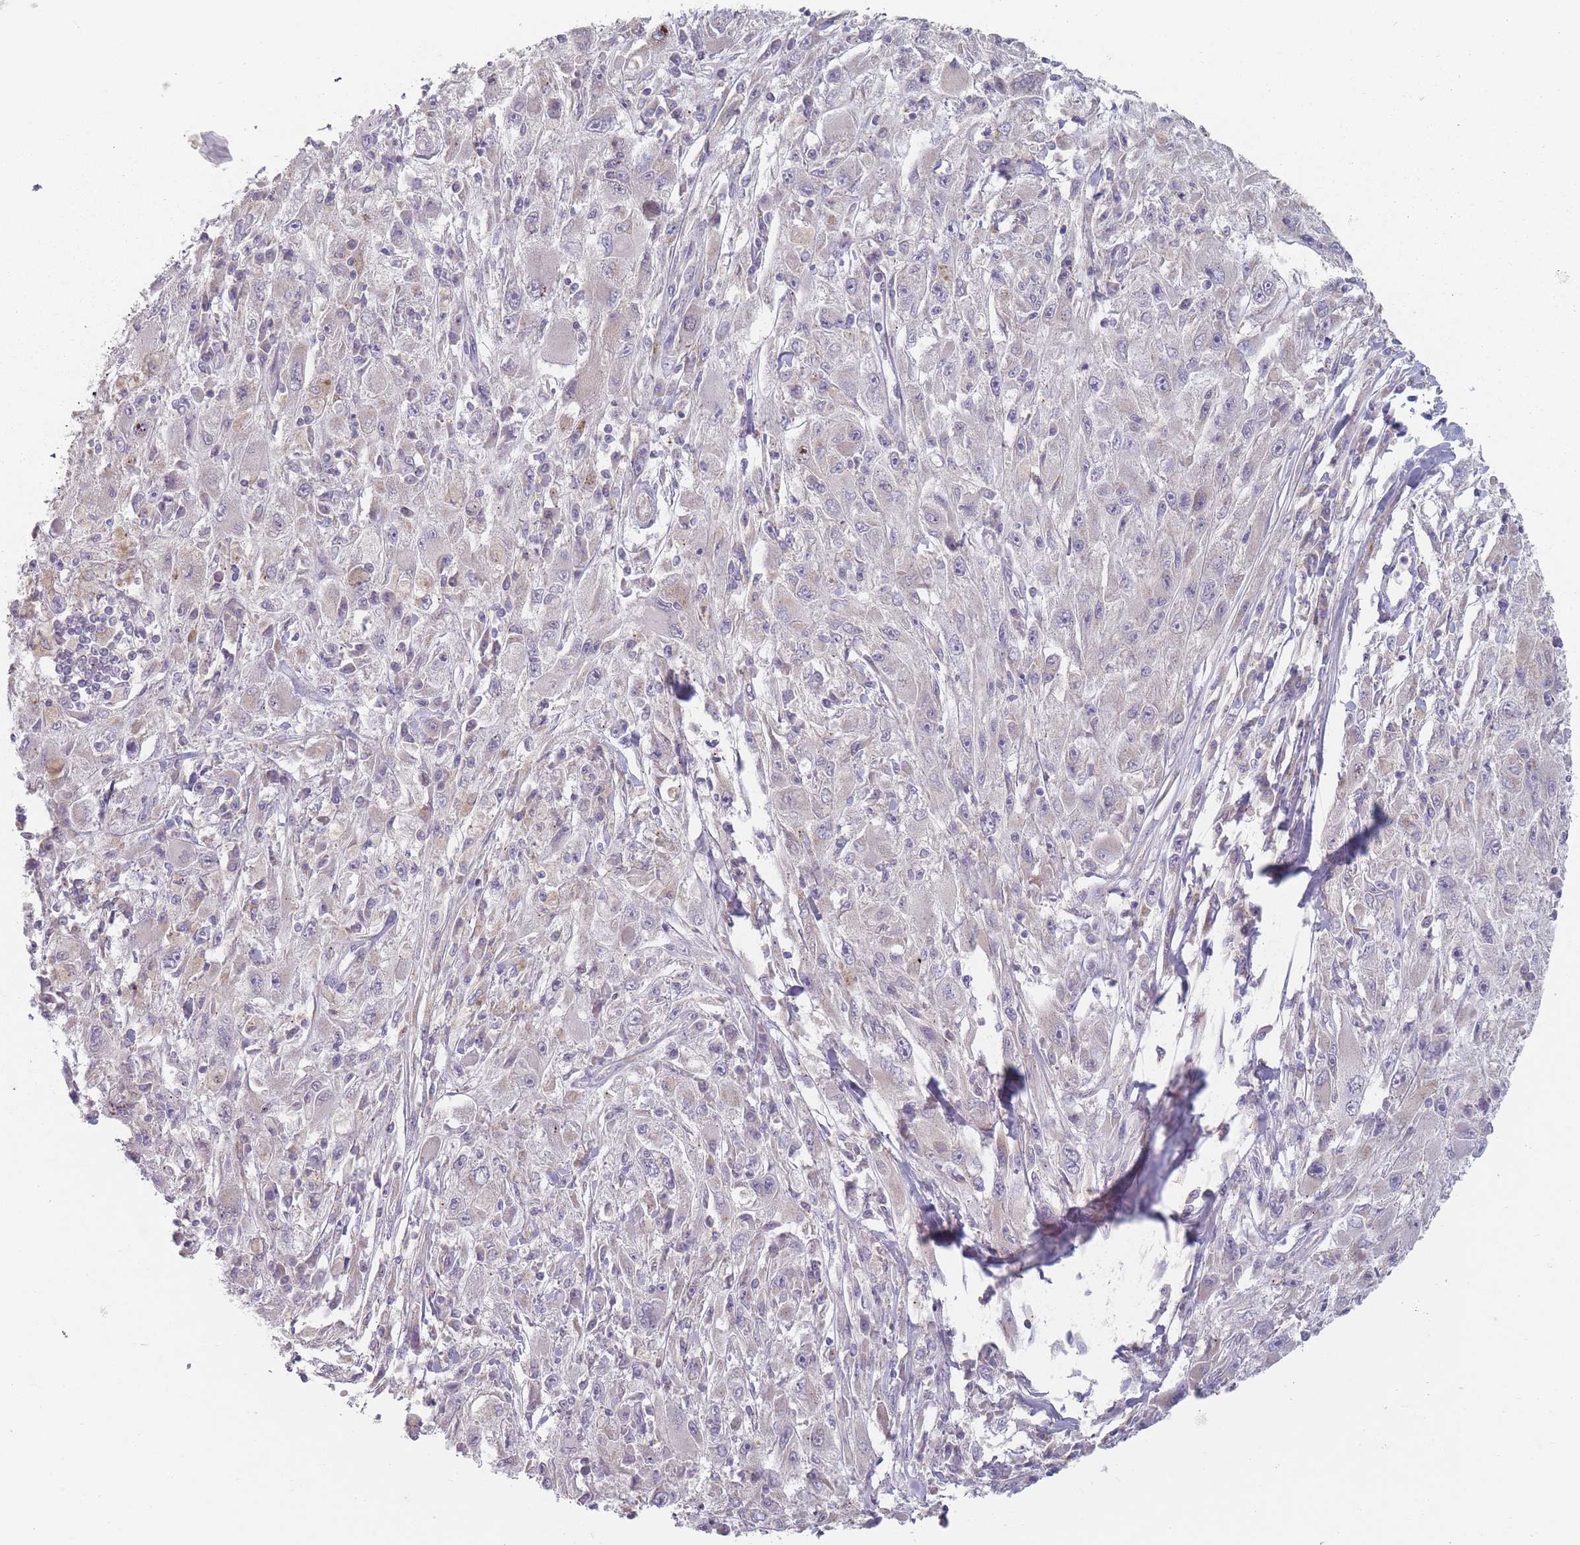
{"staining": {"intensity": "negative", "quantity": "none", "location": "none"}, "tissue": "melanoma", "cell_type": "Tumor cells", "image_type": "cancer", "snomed": [{"axis": "morphology", "description": "Malignant melanoma, Metastatic site"}, {"axis": "topography", "description": "Skin"}], "caption": "Immunohistochemistry (IHC) of human melanoma demonstrates no expression in tumor cells.", "gene": "AKAIN1", "patient": {"sex": "male", "age": 53}}